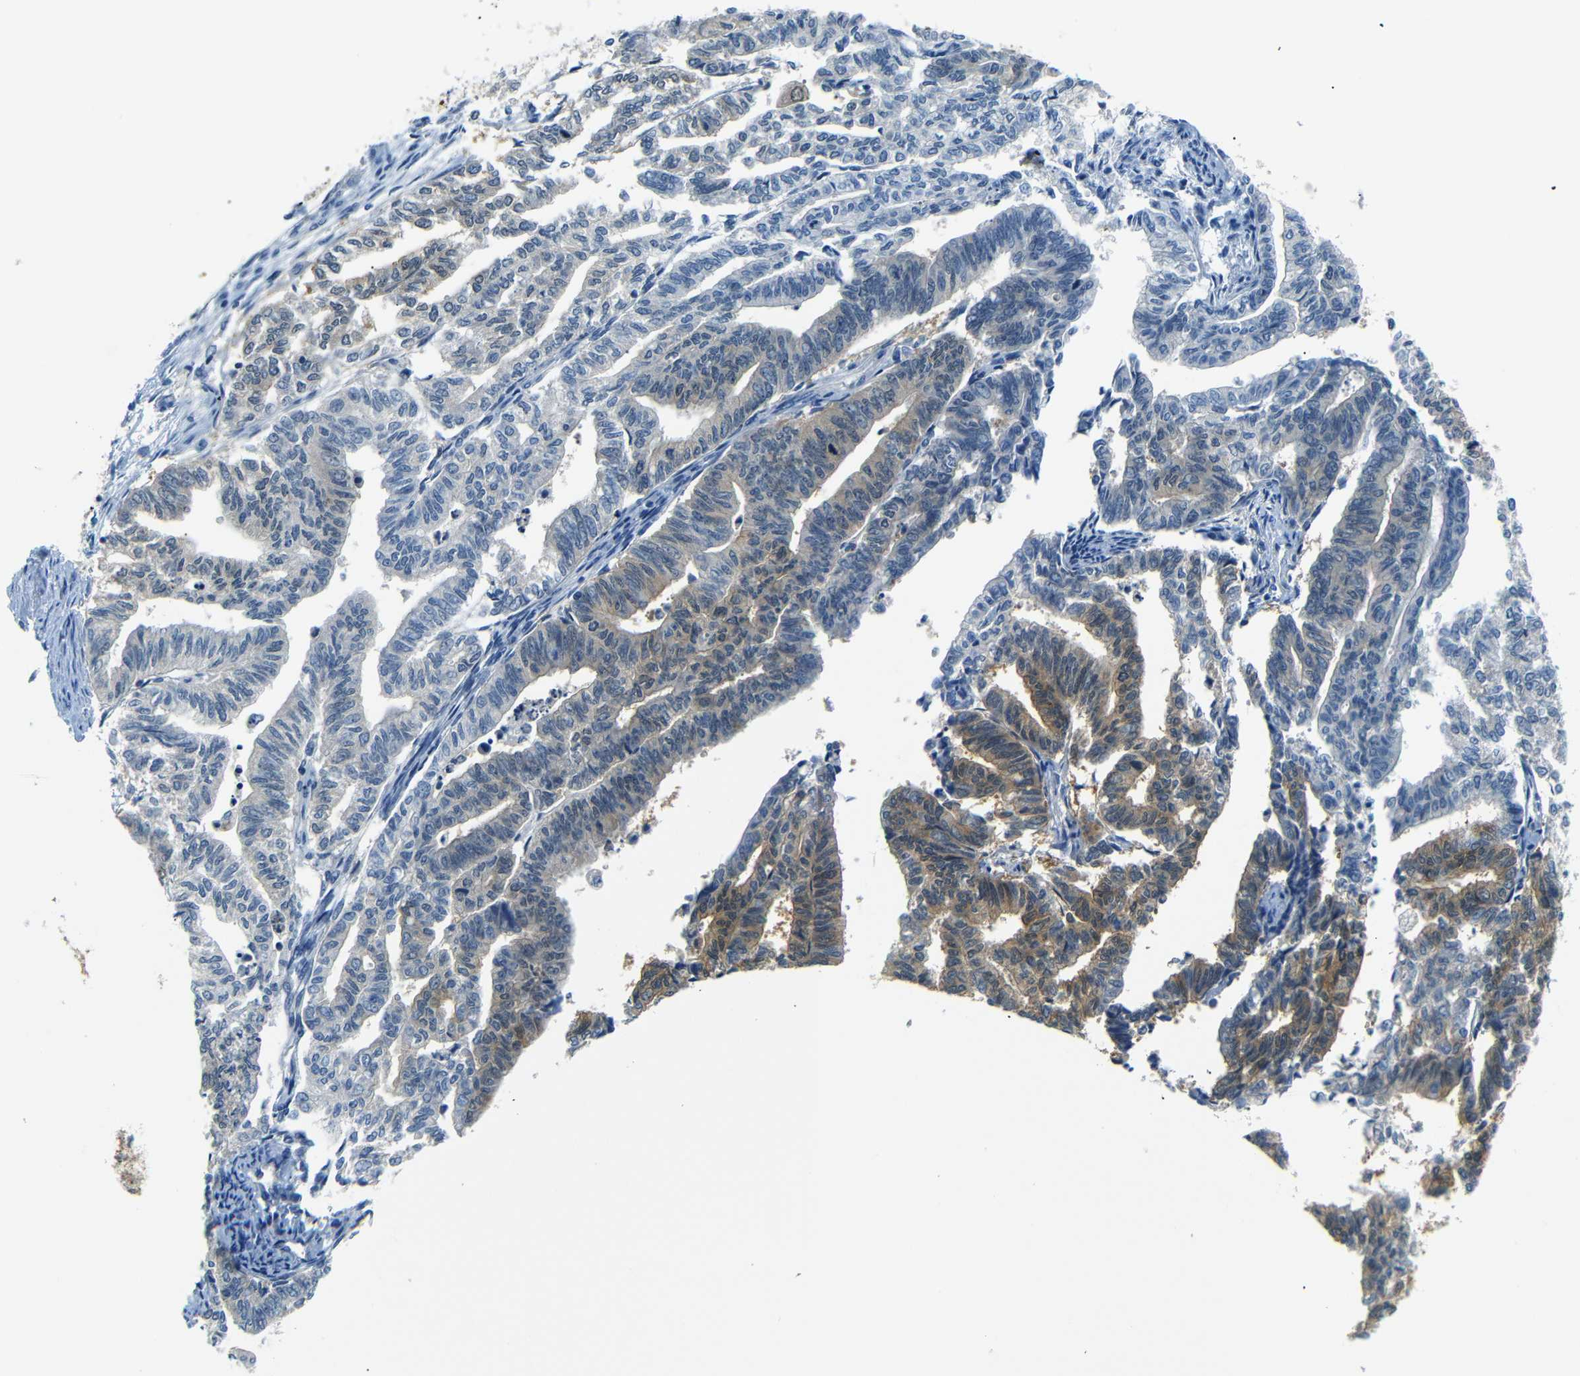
{"staining": {"intensity": "moderate", "quantity": "<25%", "location": "cytoplasmic/membranous"}, "tissue": "endometrial cancer", "cell_type": "Tumor cells", "image_type": "cancer", "snomed": [{"axis": "morphology", "description": "Adenocarcinoma, NOS"}, {"axis": "topography", "description": "Endometrium"}], "caption": "Tumor cells reveal low levels of moderate cytoplasmic/membranous staining in approximately <25% of cells in human endometrial cancer.", "gene": "SFN", "patient": {"sex": "female", "age": 79}}